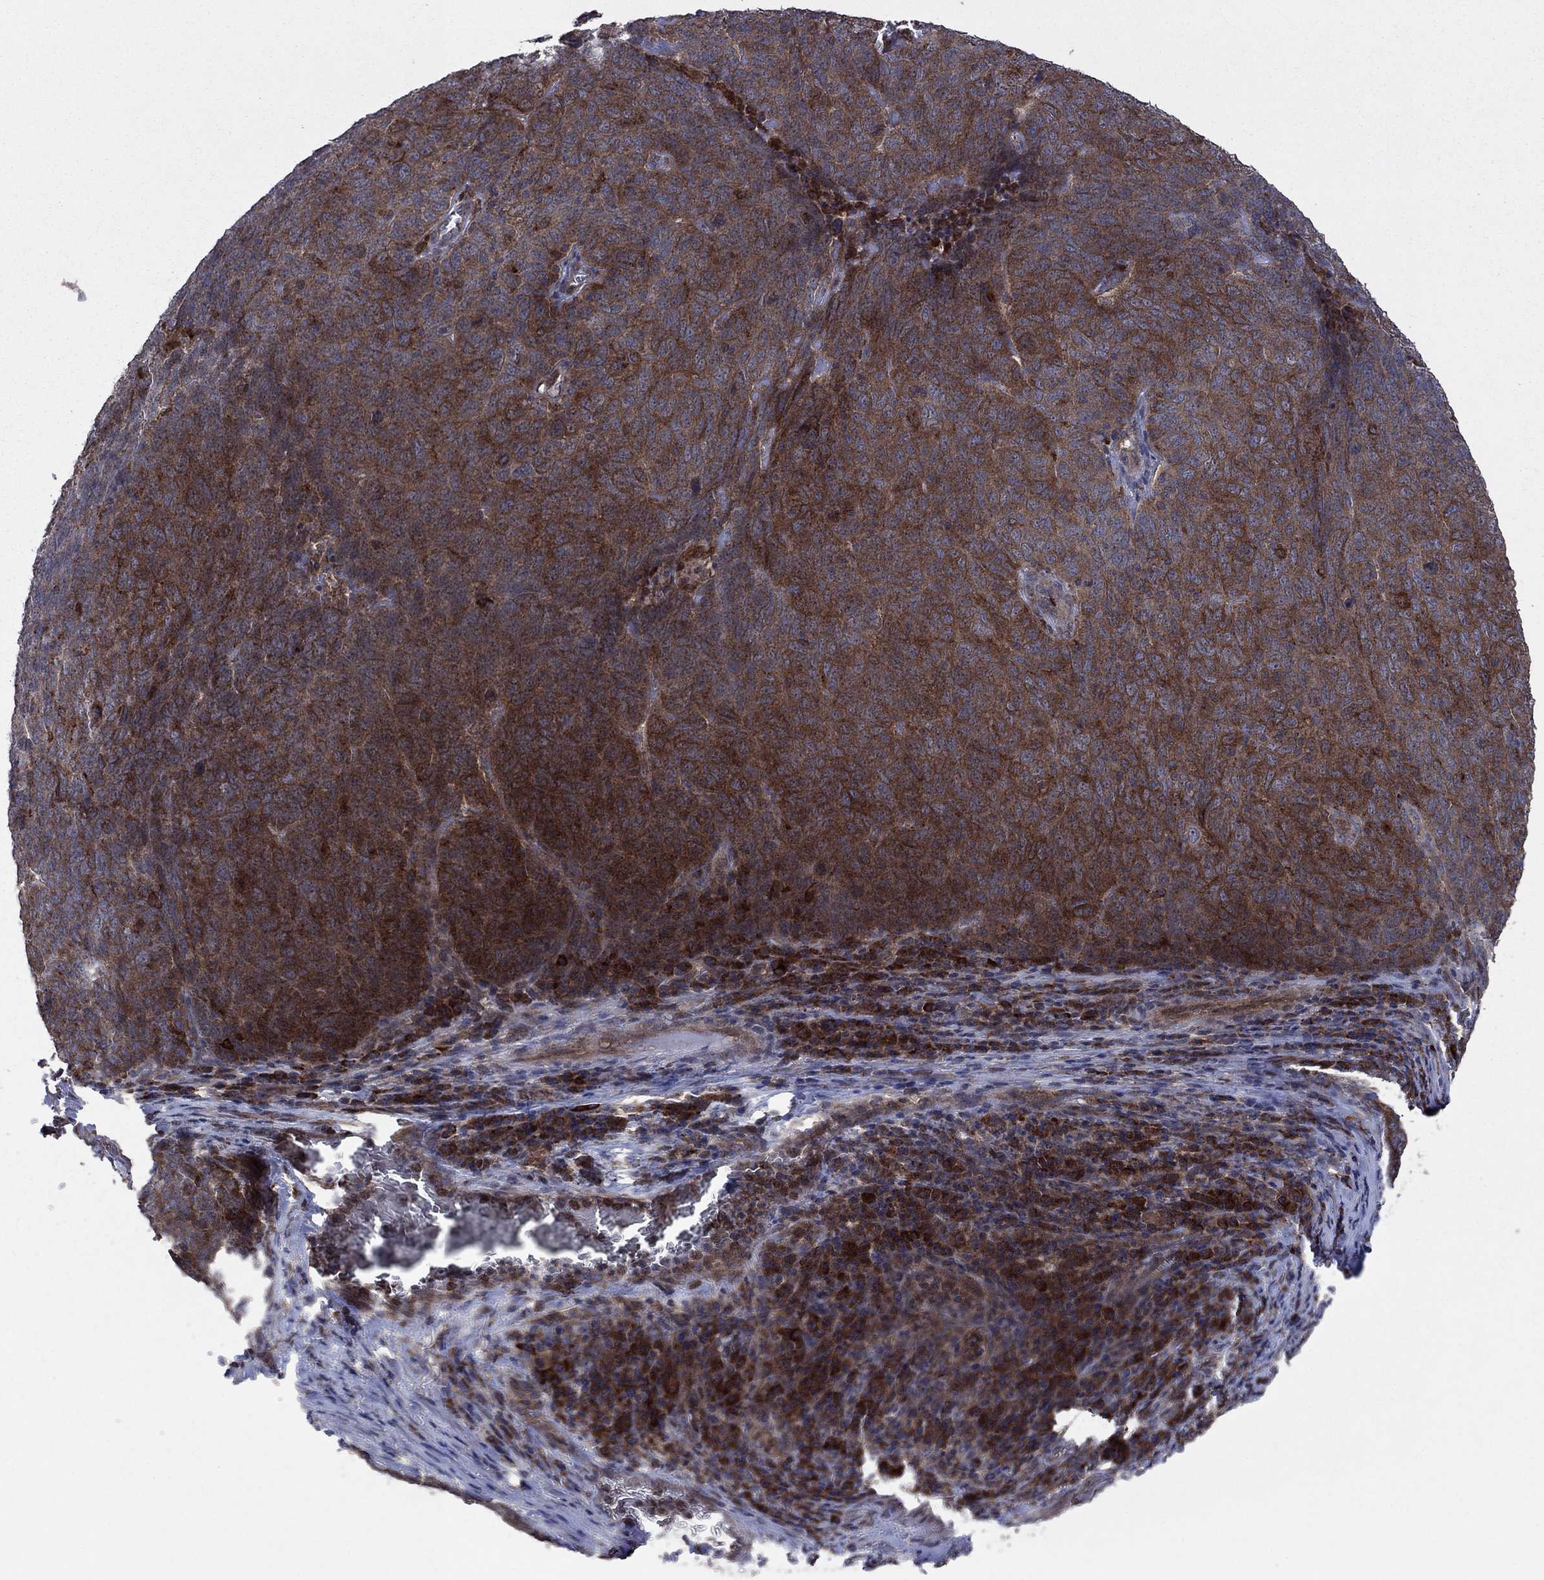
{"staining": {"intensity": "strong", "quantity": "25%-75%", "location": "cytoplasmic/membranous"}, "tissue": "skin cancer", "cell_type": "Tumor cells", "image_type": "cancer", "snomed": [{"axis": "morphology", "description": "Squamous cell carcinoma, NOS"}, {"axis": "topography", "description": "Skin"}, {"axis": "topography", "description": "Anal"}], "caption": "Immunohistochemistry (DAB) staining of squamous cell carcinoma (skin) exhibits strong cytoplasmic/membranous protein staining in about 25%-75% of tumor cells.", "gene": "MEA1", "patient": {"sex": "female", "age": 51}}